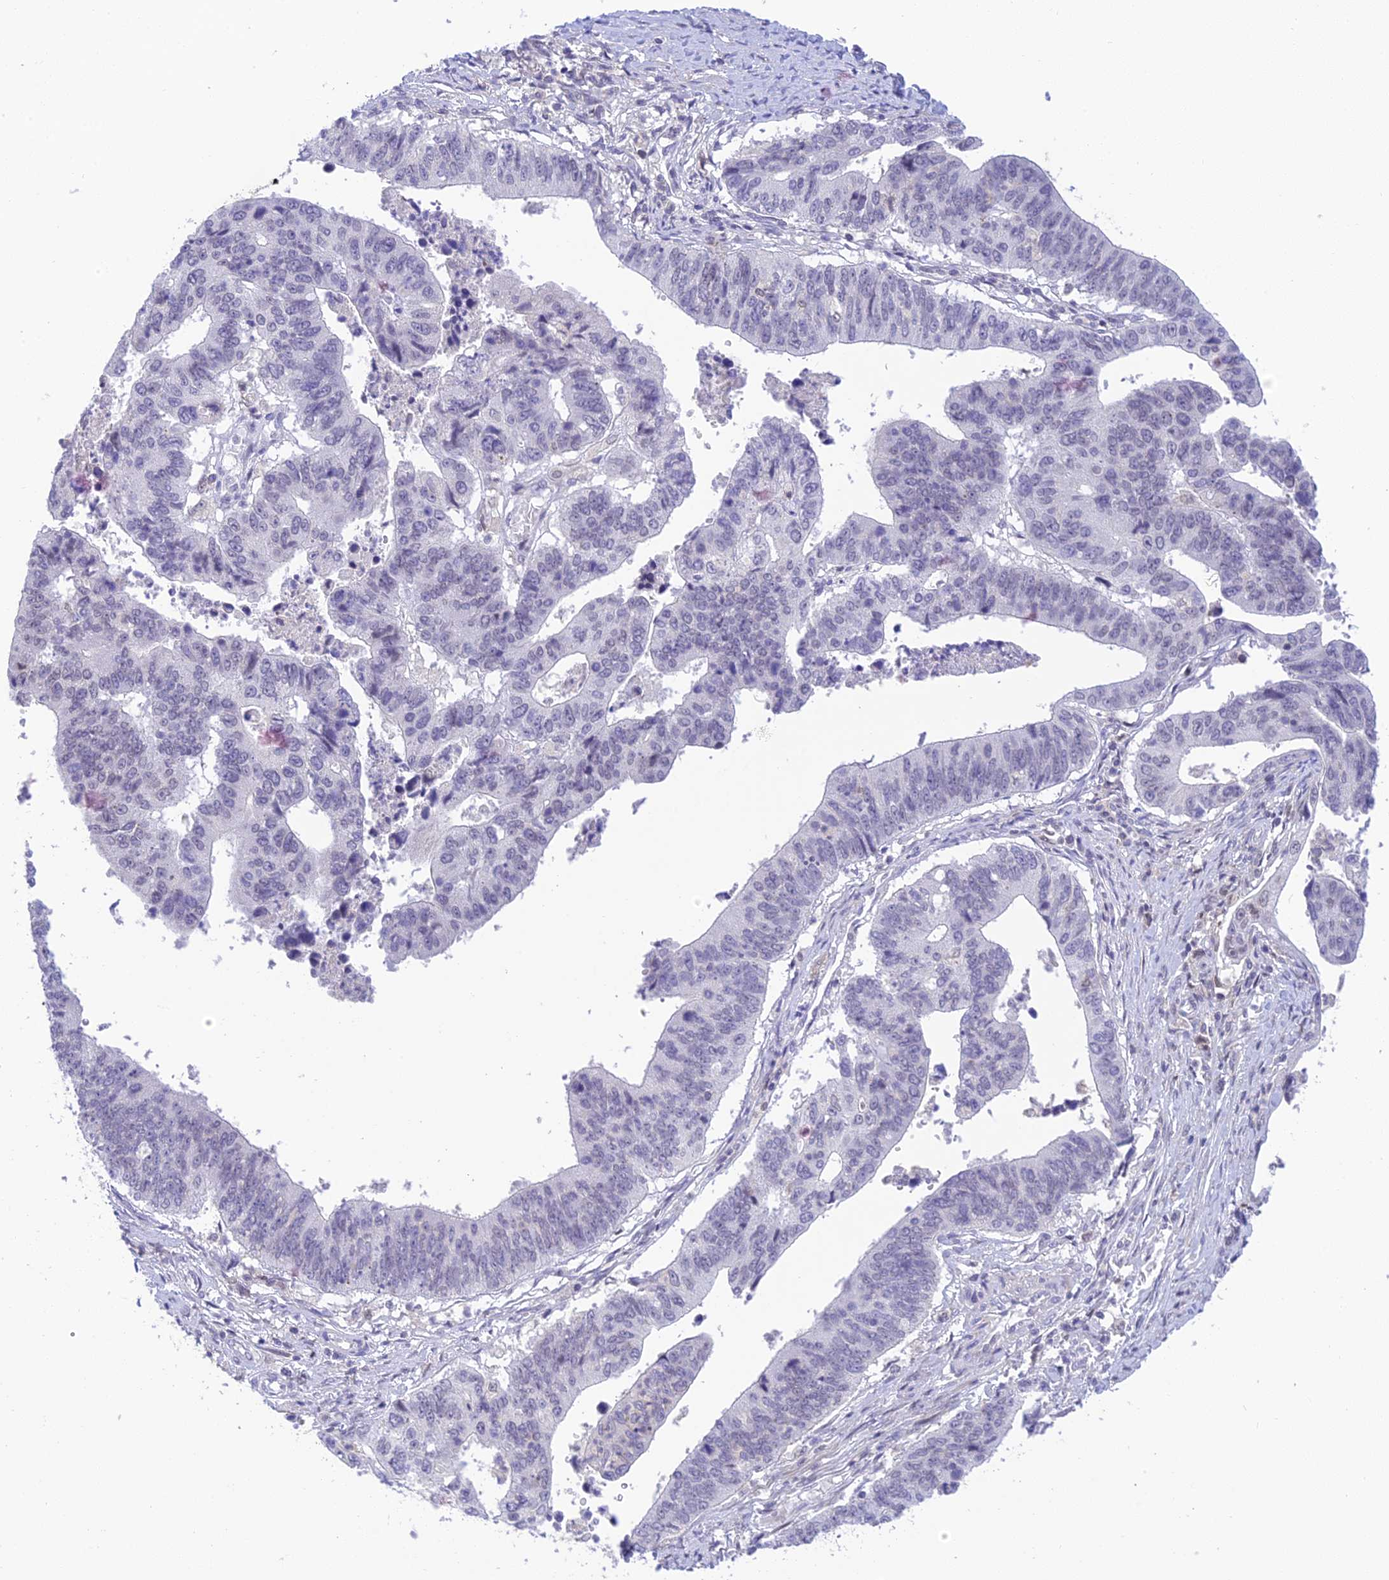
{"staining": {"intensity": "negative", "quantity": "none", "location": "none"}, "tissue": "stomach cancer", "cell_type": "Tumor cells", "image_type": "cancer", "snomed": [{"axis": "morphology", "description": "Adenocarcinoma, NOS"}, {"axis": "topography", "description": "Stomach"}], "caption": "Histopathology image shows no significant protein expression in tumor cells of stomach cancer (adenocarcinoma).", "gene": "BMT2", "patient": {"sex": "male", "age": 59}}